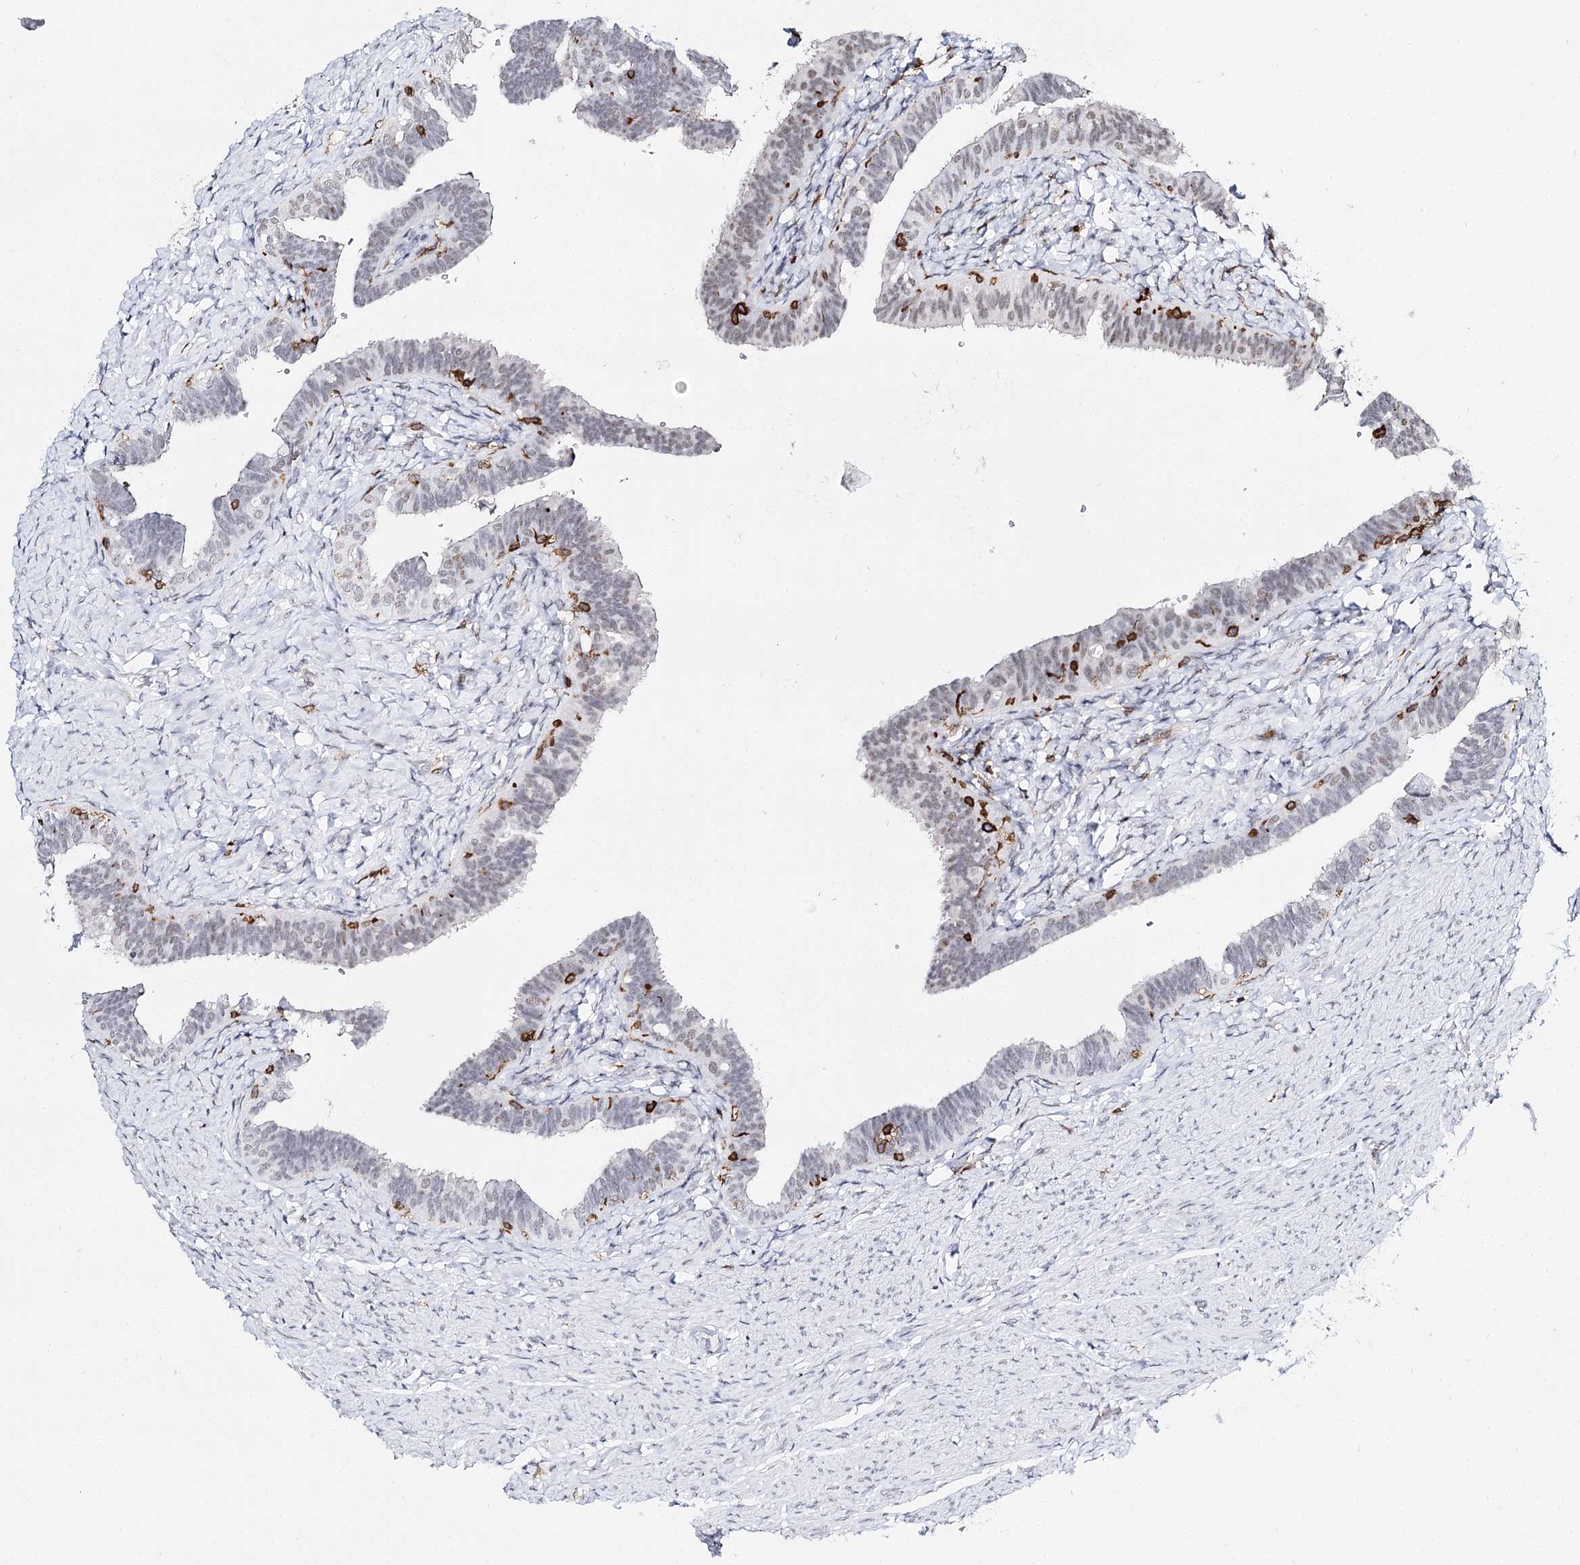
{"staining": {"intensity": "weak", "quantity": "25%-75%", "location": "nuclear"}, "tissue": "fallopian tube", "cell_type": "Glandular cells", "image_type": "normal", "snomed": [{"axis": "morphology", "description": "Normal tissue, NOS"}, {"axis": "topography", "description": "Fallopian tube"}], "caption": "The photomicrograph demonstrates staining of unremarkable fallopian tube, revealing weak nuclear protein staining (brown color) within glandular cells. (DAB IHC, brown staining for protein, blue staining for nuclei).", "gene": "BARD1", "patient": {"sex": "female", "age": 39}}